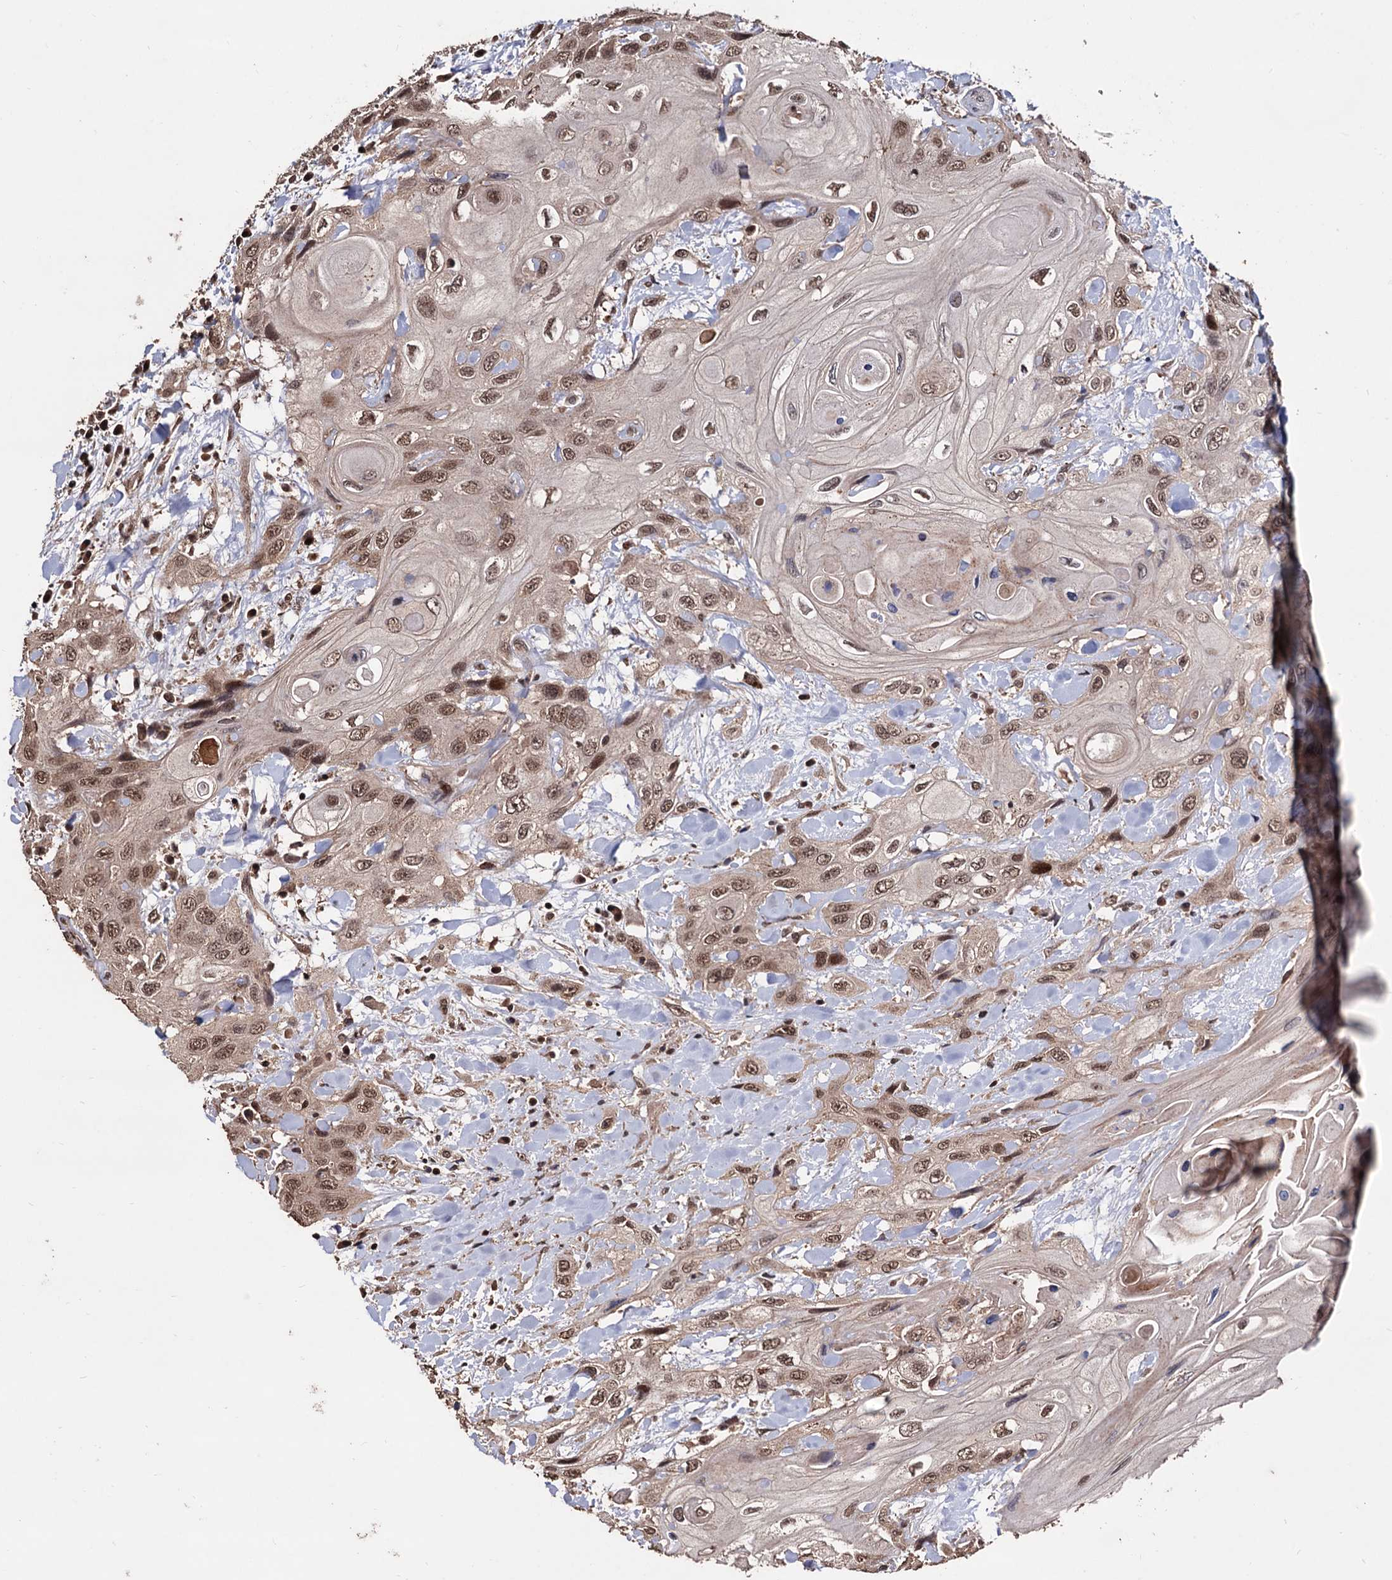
{"staining": {"intensity": "moderate", "quantity": ">75%", "location": "nuclear"}, "tissue": "head and neck cancer", "cell_type": "Tumor cells", "image_type": "cancer", "snomed": [{"axis": "morphology", "description": "Squamous cell carcinoma, NOS"}, {"axis": "topography", "description": "Head-Neck"}], "caption": "High-magnification brightfield microscopy of head and neck squamous cell carcinoma stained with DAB (3,3'-diaminobenzidine) (brown) and counterstained with hematoxylin (blue). tumor cells exhibit moderate nuclear staining is appreciated in about>75% of cells.", "gene": "KLF5", "patient": {"sex": "female", "age": 43}}